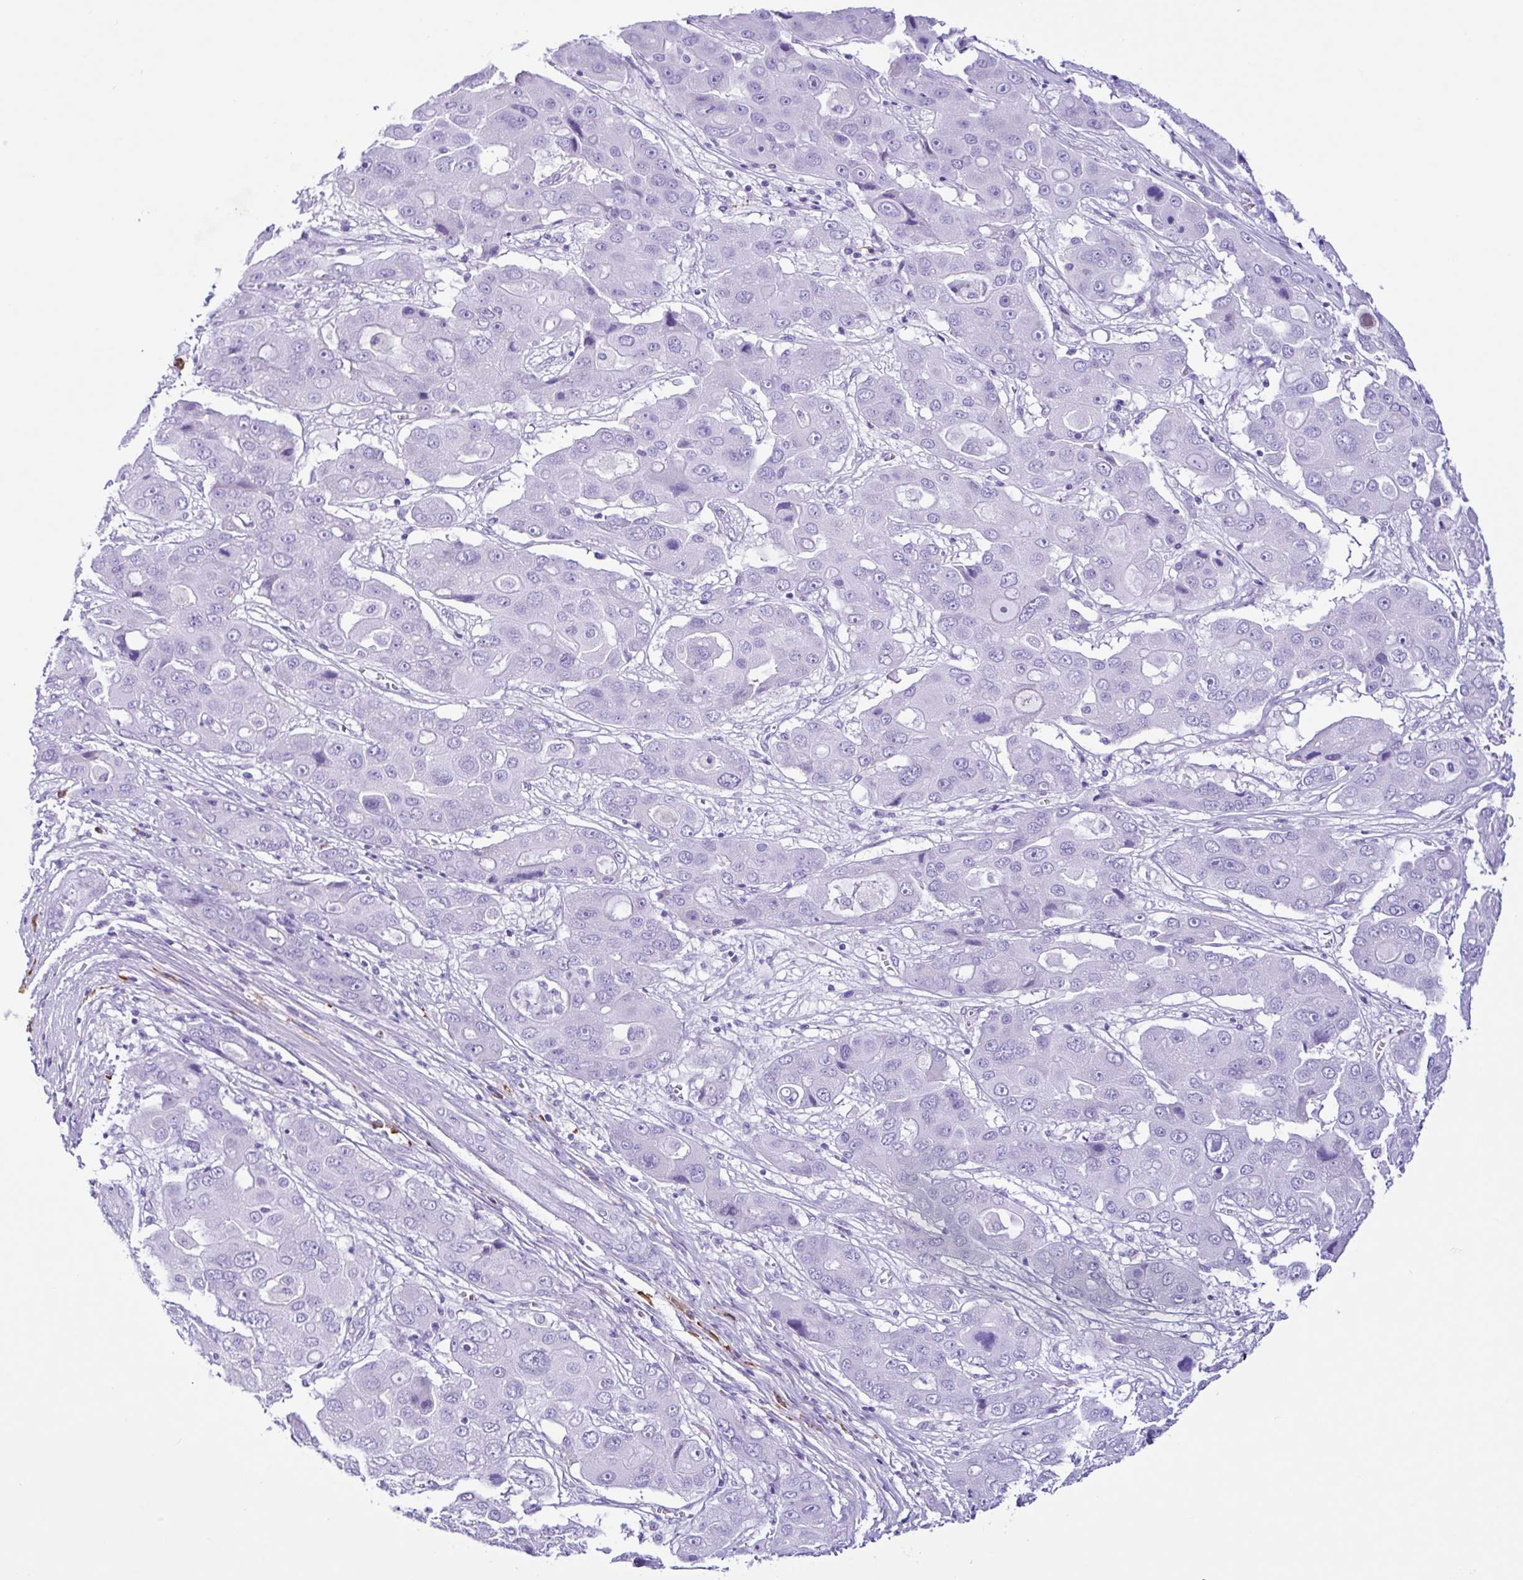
{"staining": {"intensity": "negative", "quantity": "none", "location": "none"}, "tissue": "liver cancer", "cell_type": "Tumor cells", "image_type": "cancer", "snomed": [{"axis": "morphology", "description": "Cholangiocarcinoma"}, {"axis": "topography", "description": "Liver"}], "caption": "IHC of liver cancer (cholangiocarcinoma) shows no expression in tumor cells. (Brightfield microscopy of DAB (3,3'-diaminobenzidine) immunohistochemistry at high magnification).", "gene": "PIGF", "patient": {"sex": "male", "age": 67}}